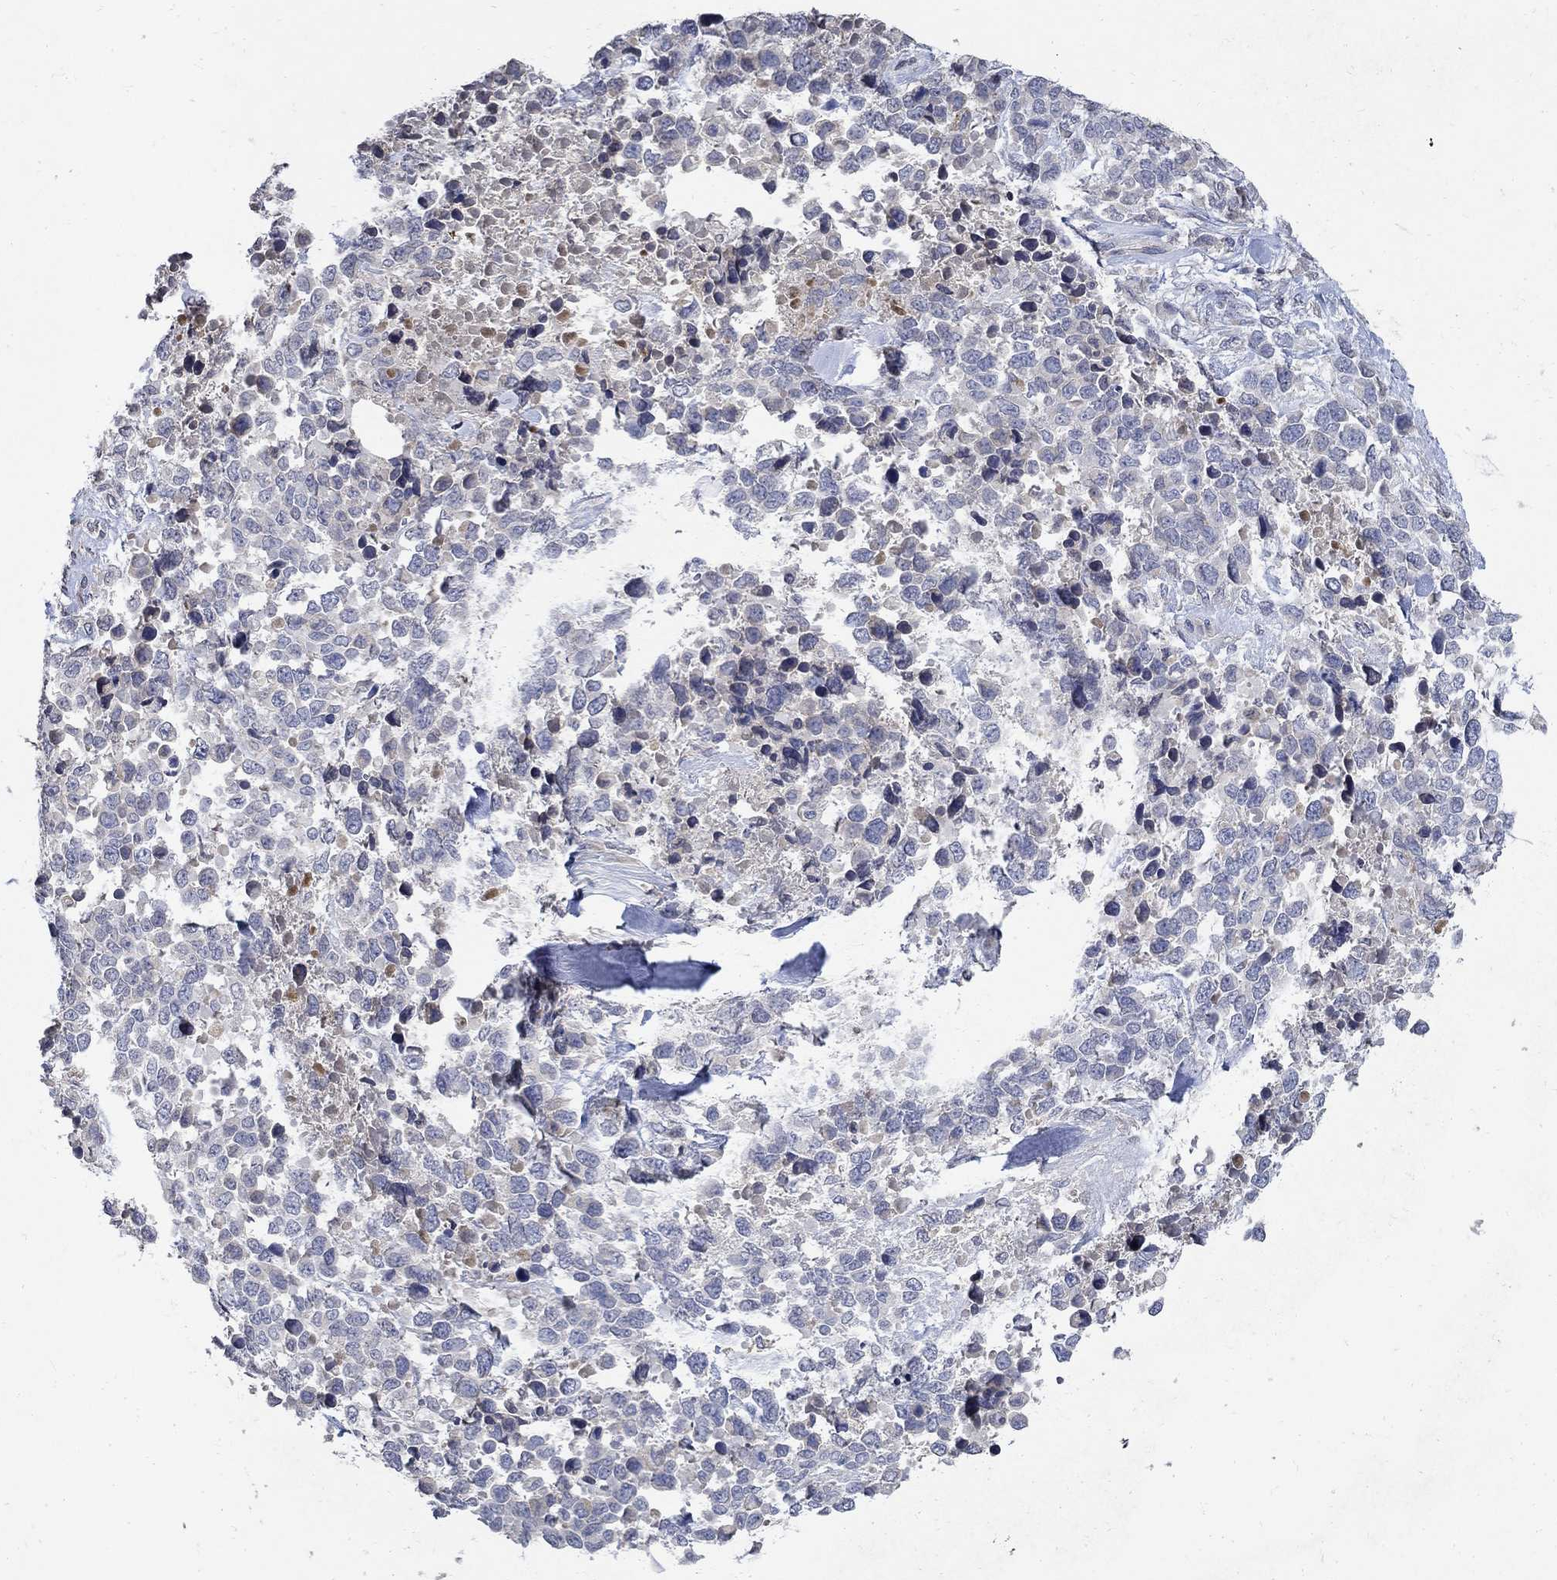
{"staining": {"intensity": "negative", "quantity": "none", "location": "none"}, "tissue": "melanoma", "cell_type": "Tumor cells", "image_type": "cancer", "snomed": [{"axis": "morphology", "description": "Malignant melanoma, Metastatic site"}, {"axis": "topography", "description": "Skin"}], "caption": "Immunohistochemical staining of human melanoma demonstrates no significant positivity in tumor cells. Brightfield microscopy of immunohistochemistry (IHC) stained with DAB (3,3'-diaminobenzidine) (brown) and hematoxylin (blue), captured at high magnification.", "gene": "TMEM169", "patient": {"sex": "male", "age": 84}}